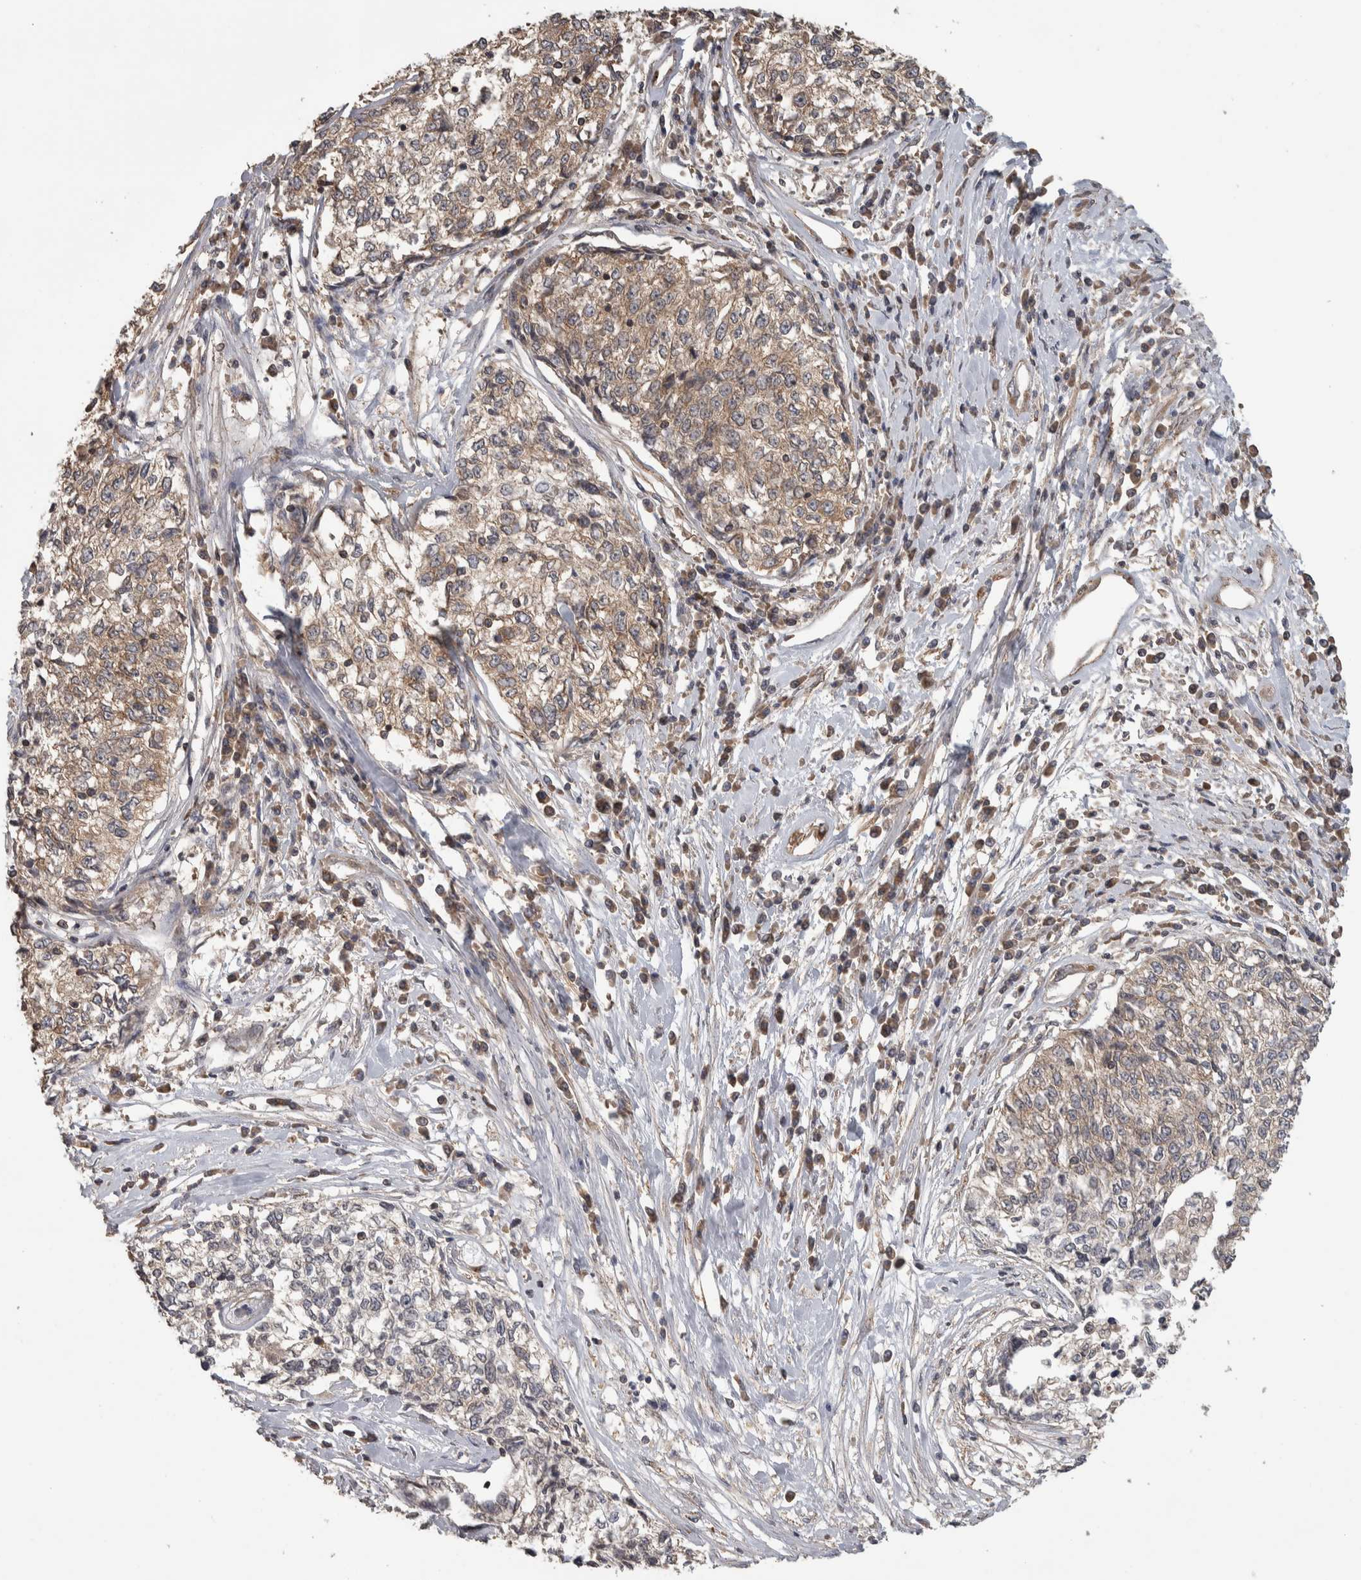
{"staining": {"intensity": "weak", "quantity": ">75%", "location": "cytoplasmic/membranous"}, "tissue": "cervical cancer", "cell_type": "Tumor cells", "image_type": "cancer", "snomed": [{"axis": "morphology", "description": "Squamous cell carcinoma, NOS"}, {"axis": "topography", "description": "Cervix"}], "caption": "DAB (3,3'-diaminobenzidine) immunohistochemical staining of human cervical cancer exhibits weak cytoplasmic/membranous protein staining in about >75% of tumor cells. (IHC, brightfield microscopy, high magnification).", "gene": "IFRD1", "patient": {"sex": "female", "age": 57}}